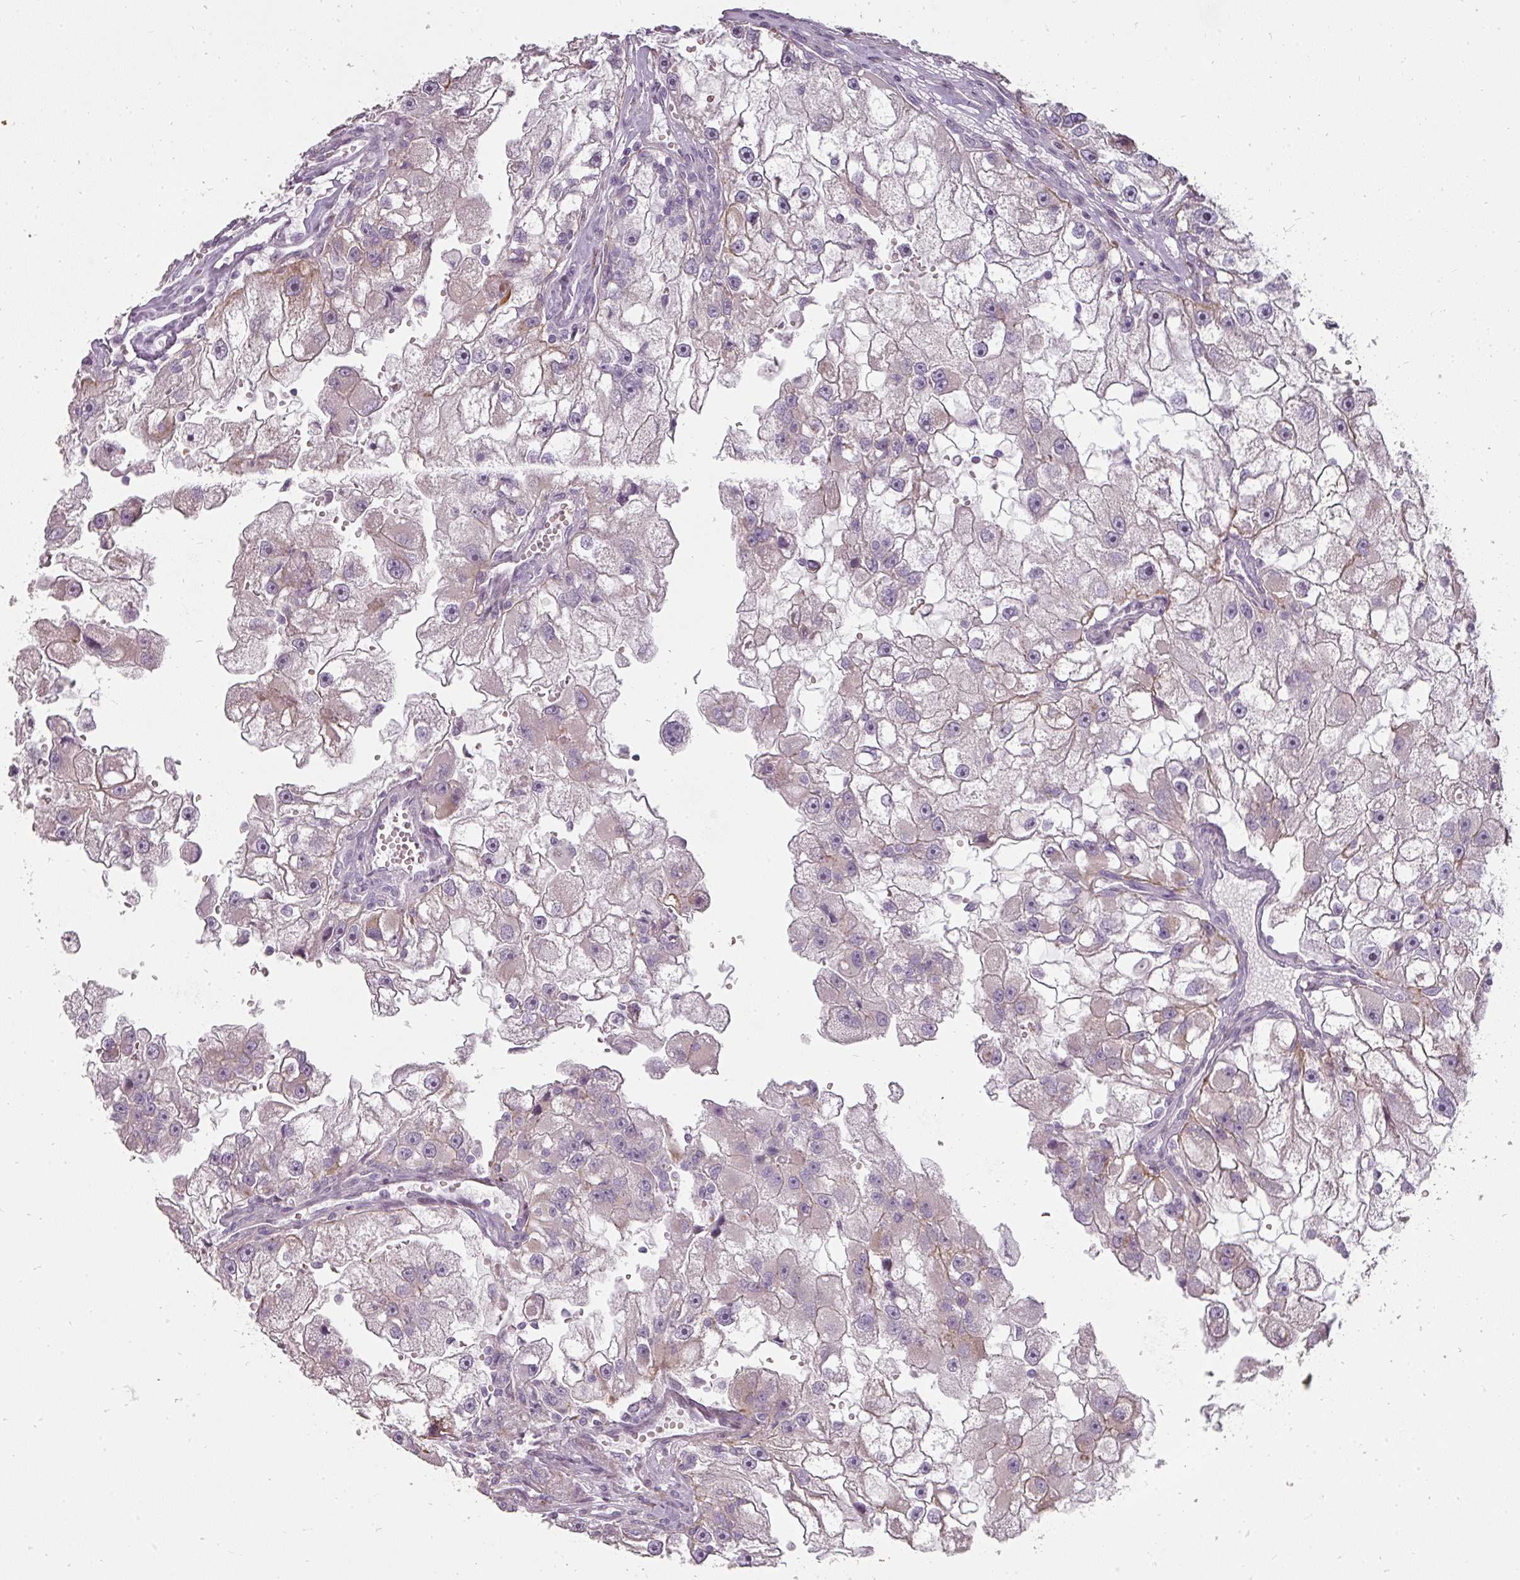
{"staining": {"intensity": "weak", "quantity": "<25%", "location": "cytoplasmic/membranous"}, "tissue": "renal cancer", "cell_type": "Tumor cells", "image_type": "cancer", "snomed": [{"axis": "morphology", "description": "Adenocarcinoma, NOS"}, {"axis": "topography", "description": "Kidney"}], "caption": "There is no significant positivity in tumor cells of adenocarcinoma (renal).", "gene": "BIK", "patient": {"sex": "male", "age": 63}}